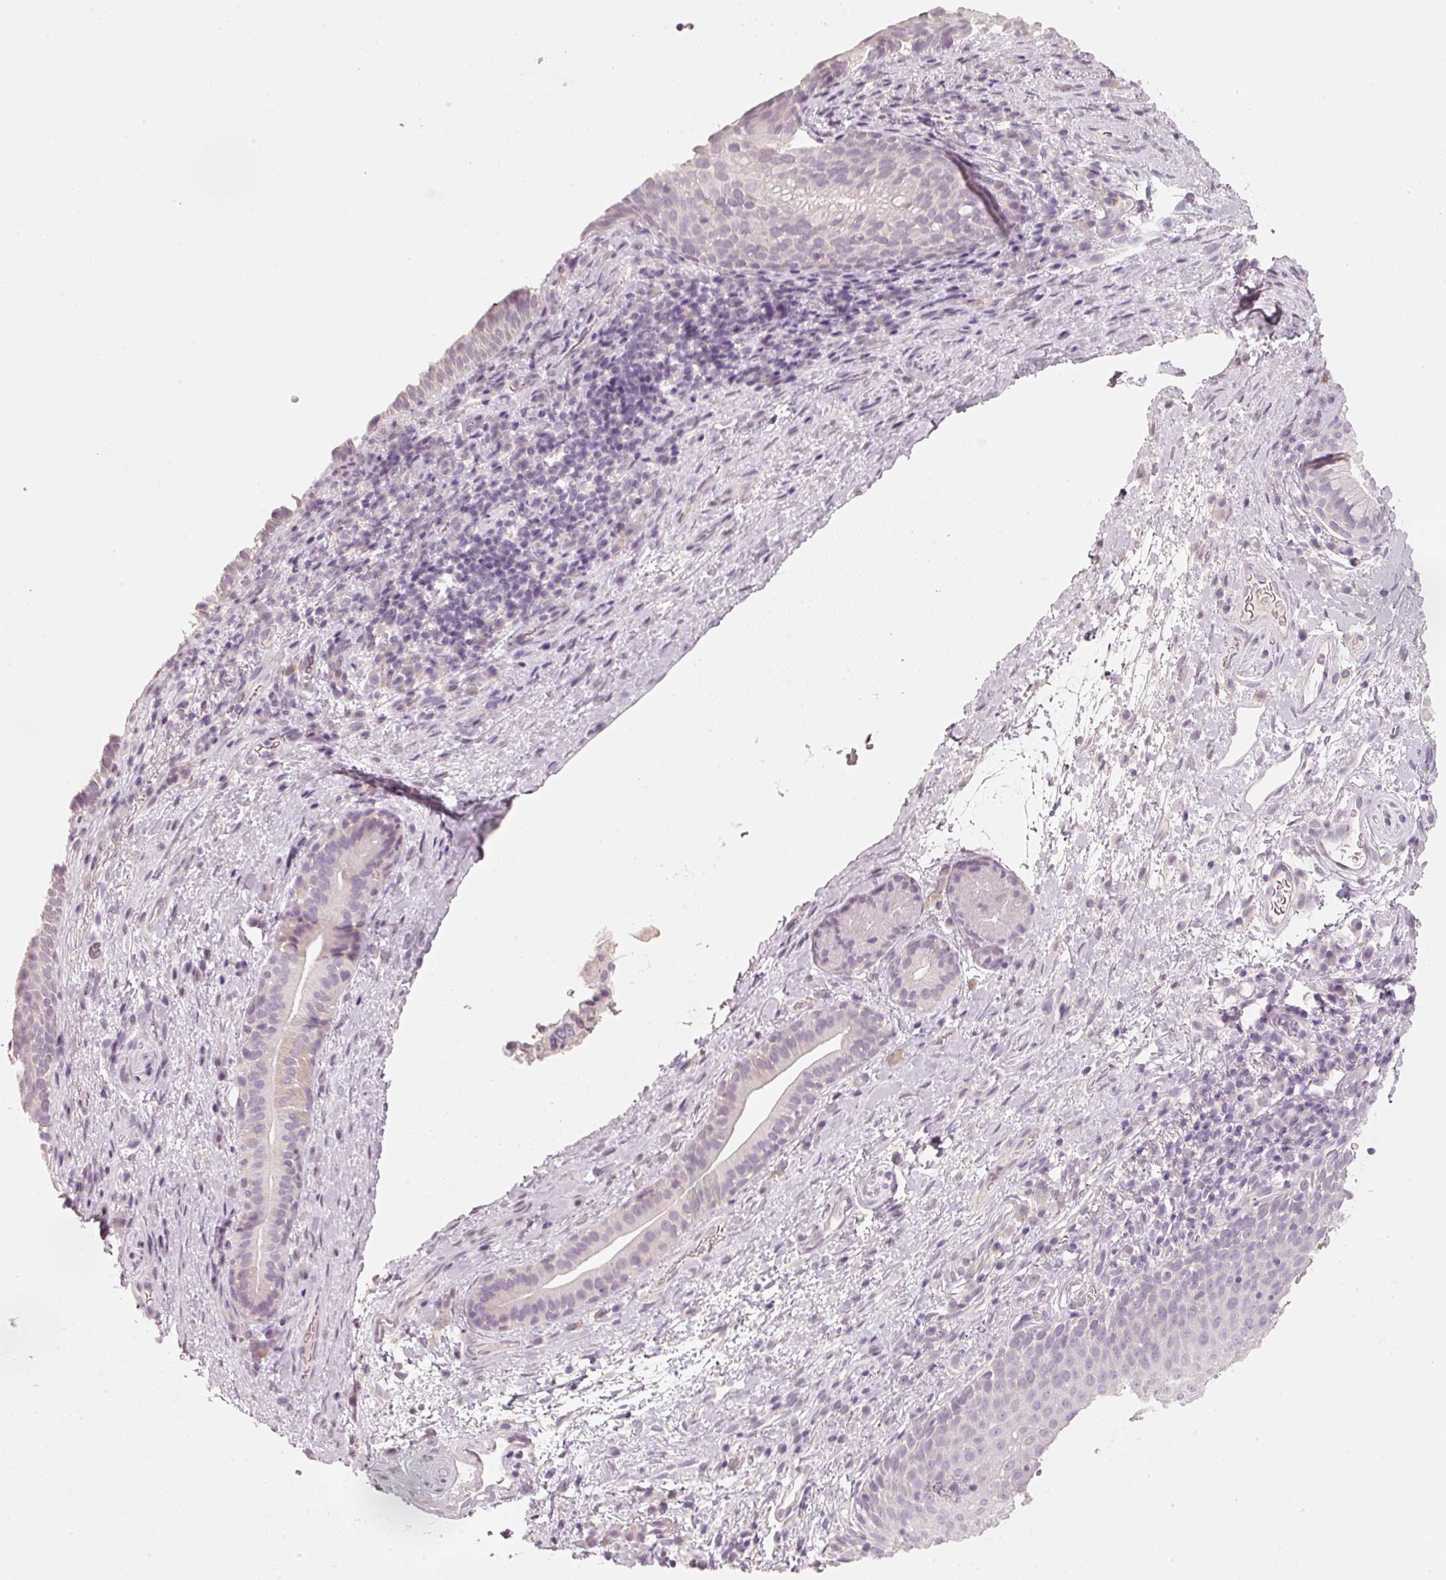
{"staining": {"intensity": "negative", "quantity": "none", "location": "none"}, "tissue": "nasopharynx", "cell_type": "Respiratory epithelial cells", "image_type": "normal", "snomed": [{"axis": "morphology", "description": "Normal tissue, NOS"}, {"axis": "topography", "description": "Lymph node"}, {"axis": "topography", "description": "Cartilage tissue"}, {"axis": "topography", "description": "Nasopharynx"}], "caption": "IHC micrograph of unremarkable nasopharynx: nasopharynx stained with DAB displays no significant protein positivity in respiratory epithelial cells.", "gene": "STEAP1", "patient": {"sex": "male", "age": 63}}